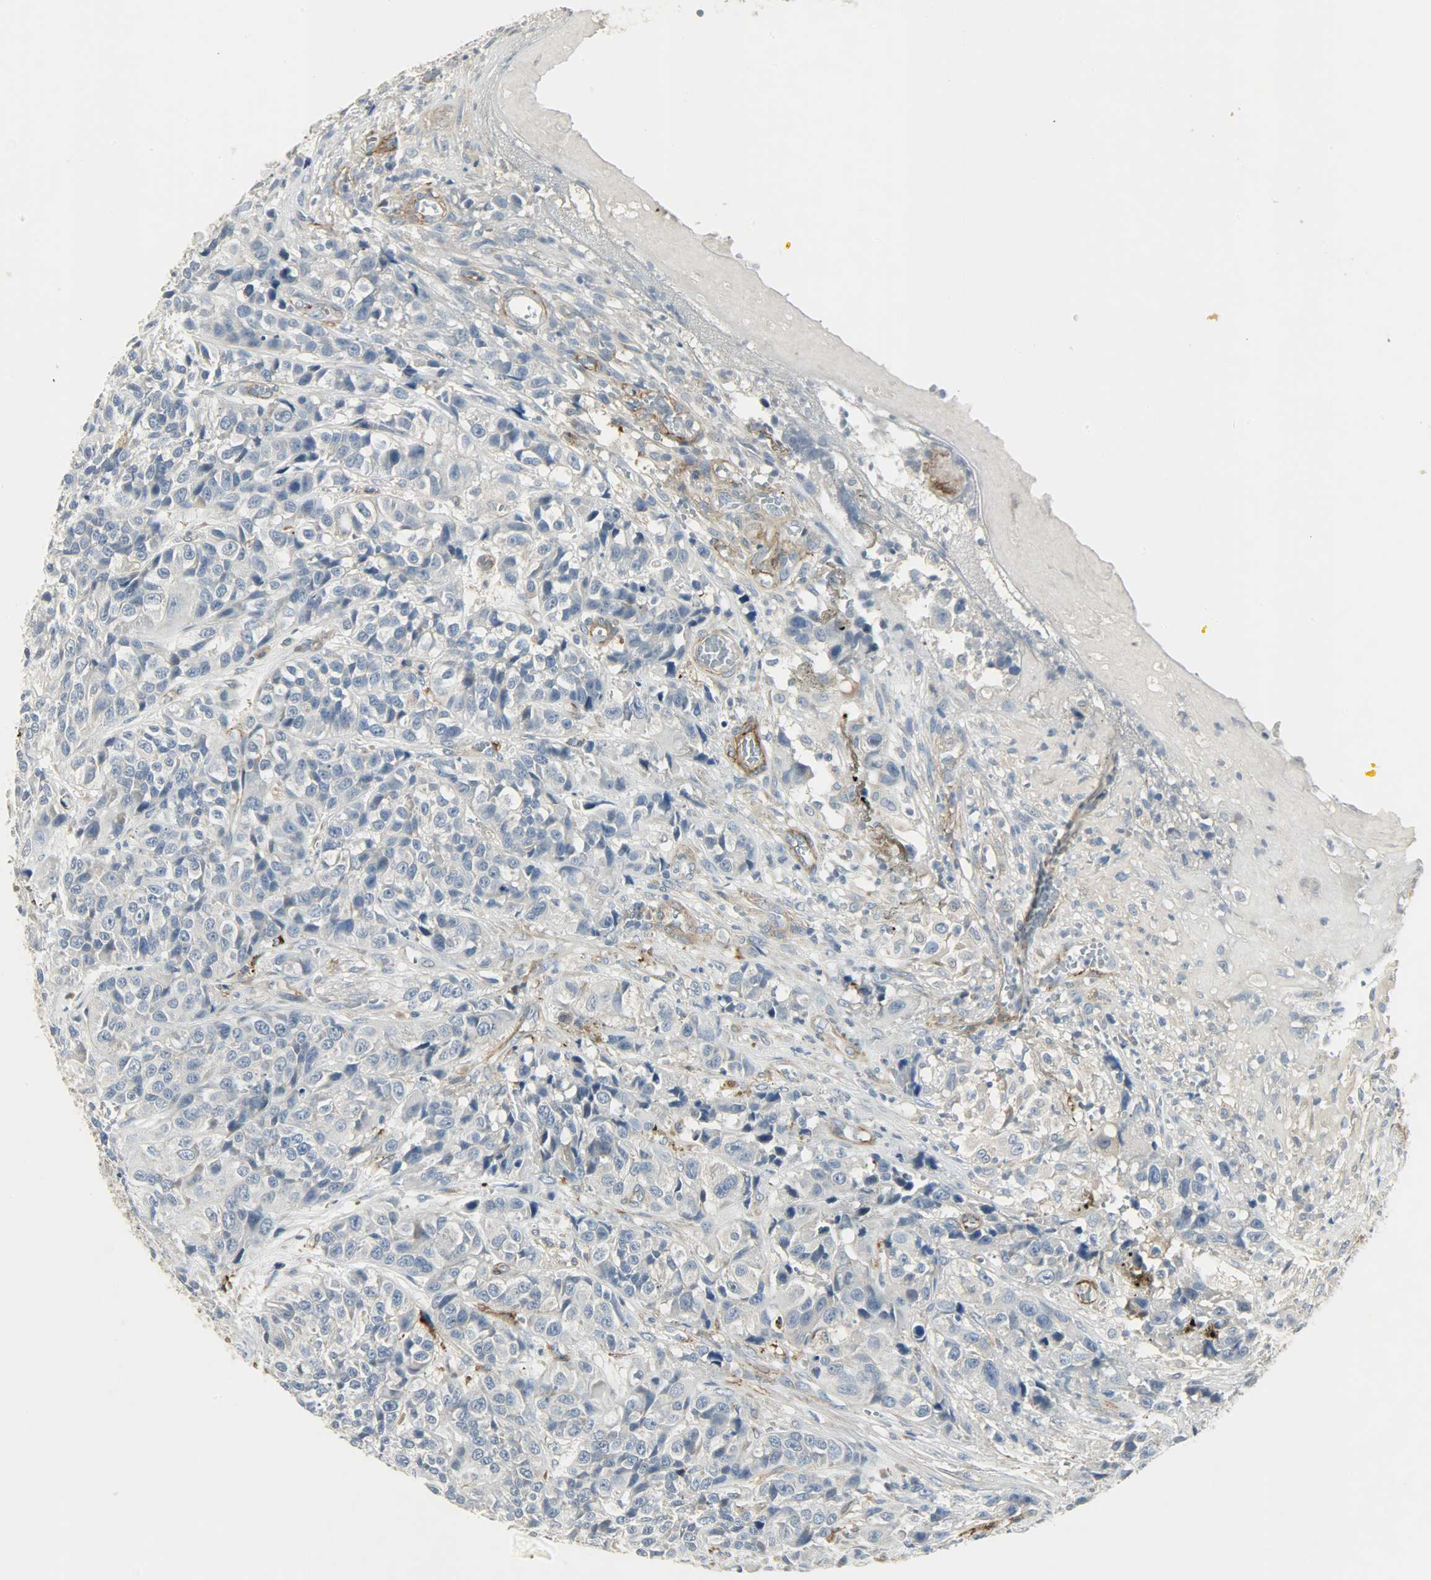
{"staining": {"intensity": "negative", "quantity": "none", "location": "none"}, "tissue": "urothelial cancer", "cell_type": "Tumor cells", "image_type": "cancer", "snomed": [{"axis": "morphology", "description": "Urothelial carcinoma, High grade"}, {"axis": "topography", "description": "Urinary bladder"}], "caption": "Protein analysis of urothelial carcinoma (high-grade) shows no significant staining in tumor cells. The staining was performed using DAB to visualize the protein expression in brown, while the nuclei were stained in blue with hematoxylin (Magnification: 20x).", "gene": "ENPEP", "patient": {"sex": "female", "age": 81}}